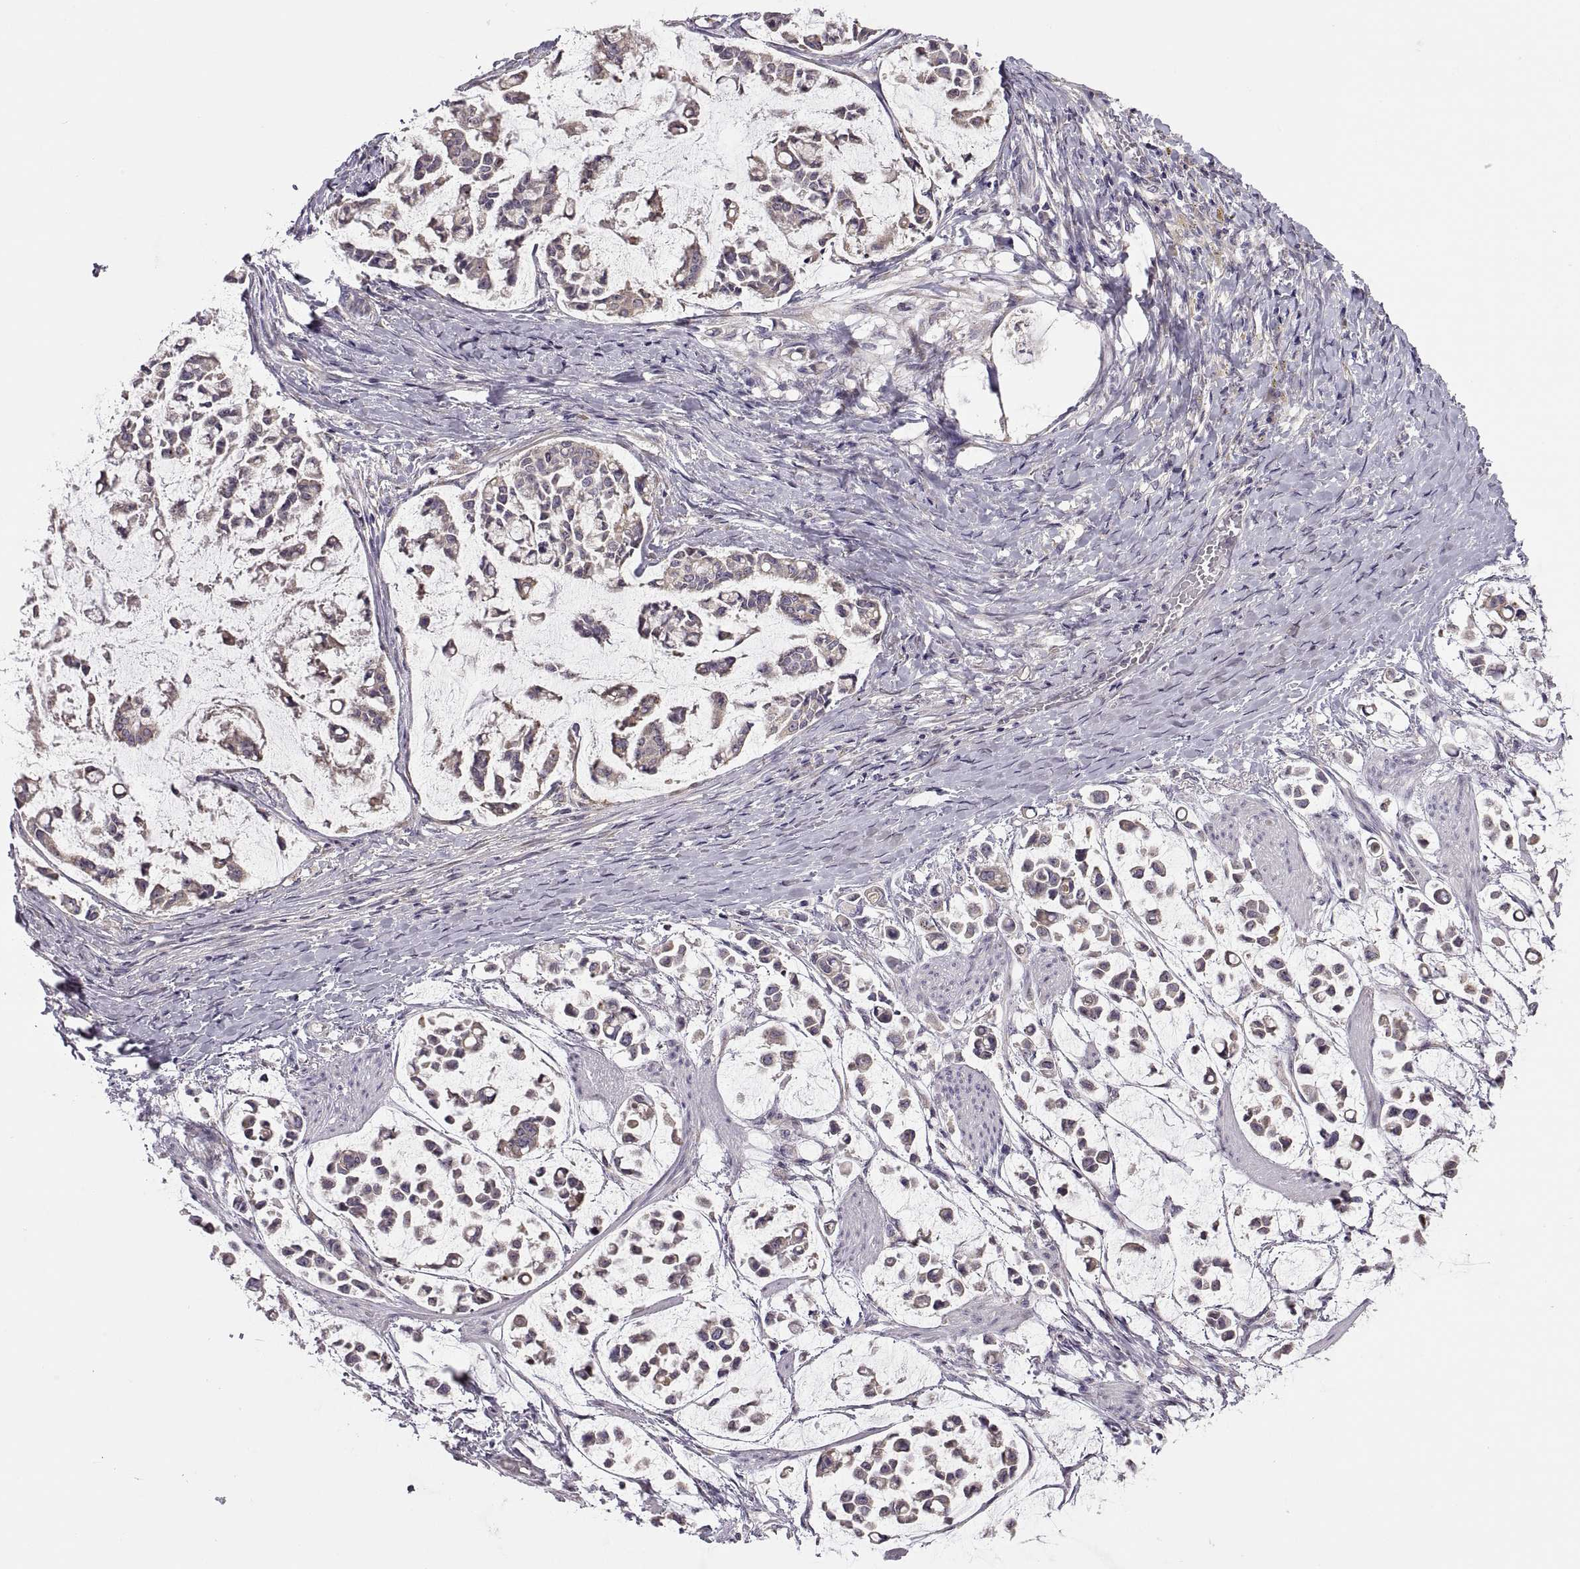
{"staining": {"intensity": "weak", "quantity": "25%-75%", "location": "cytoplasmic/membranous"}, "tissue": "stomach cancer", "cell_type": "Tumor cells", "image_type": "cancer", "snomed": [{"axis": "morphology", "description": "Adenocarcinoma, NOS"}, {"axis": "topography", "description": "Stomach"}], "caption": "Adenocarcinoma (stomach) tissue reveals weak cytoplasmic/membranous staining in approximately 25%-75% of tumor cells, visualized by immunohistochemistry.", "gene": "ACSBG2", "patient": {"sex": "male", "age": 82}}